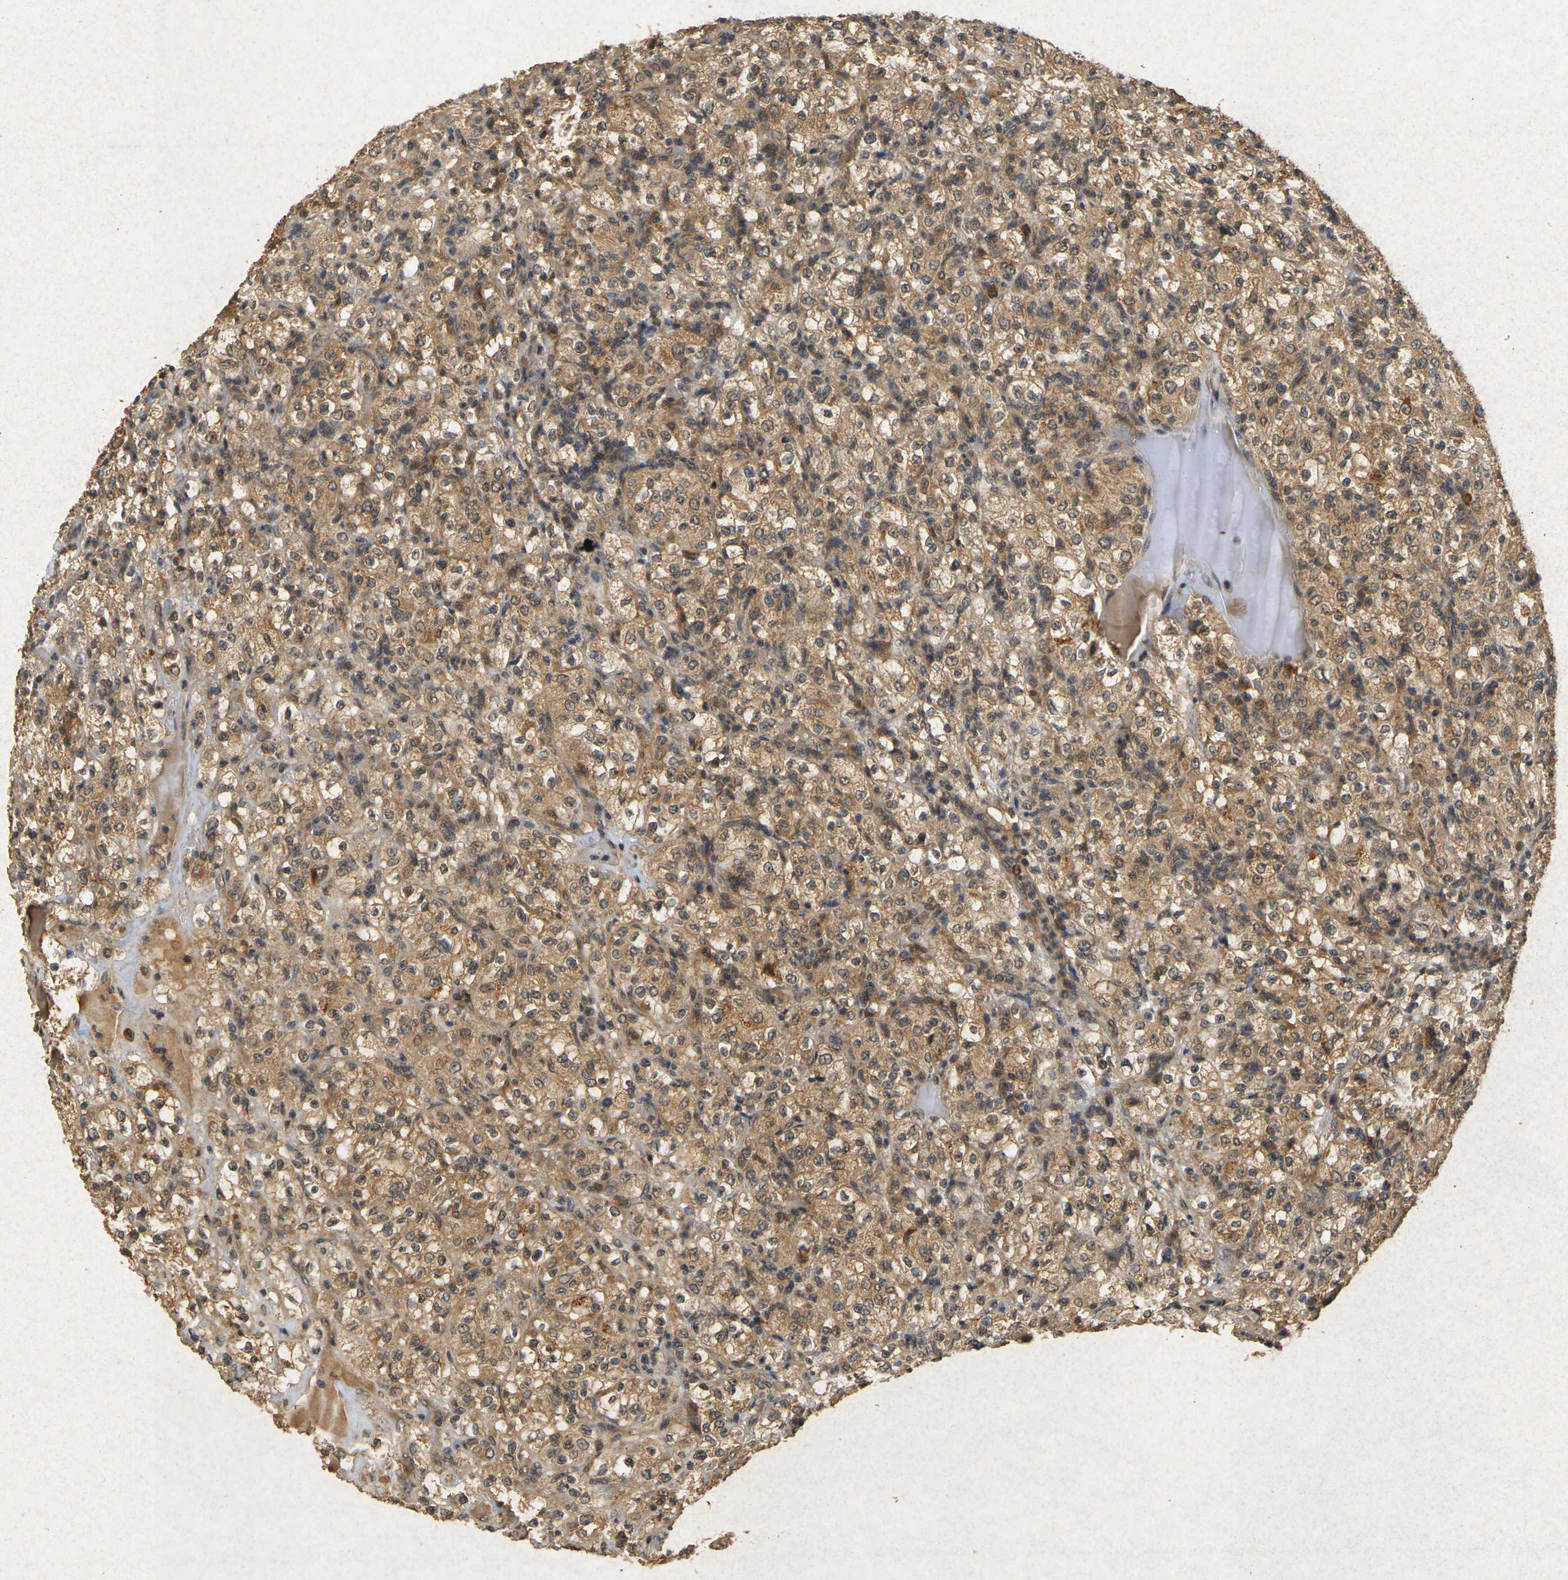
{"staining": {"intensity": "moderate", "quantity": ">75%", "location": "cytoplasmic/membranous"}, "tissue": "renal cancer", "cell_type": "Tumor cells", "image_type": "cancer", "snomed": [{"axis": "morphology", "description": "Normal tissue, NOS"}, {"axis": "morphology", "description": "Adenocarcinoma, NOS"}, {"axis": "topography", "description": "Kidney"}], "caption": "Tumor cells demonstrate medium levels of moderate cytoplasmic/membranous positivity in about >75% of cells in adenocarcinoma (renal).", "gene": "ERN1", "patient": {"sex": "female", "age": 72}}